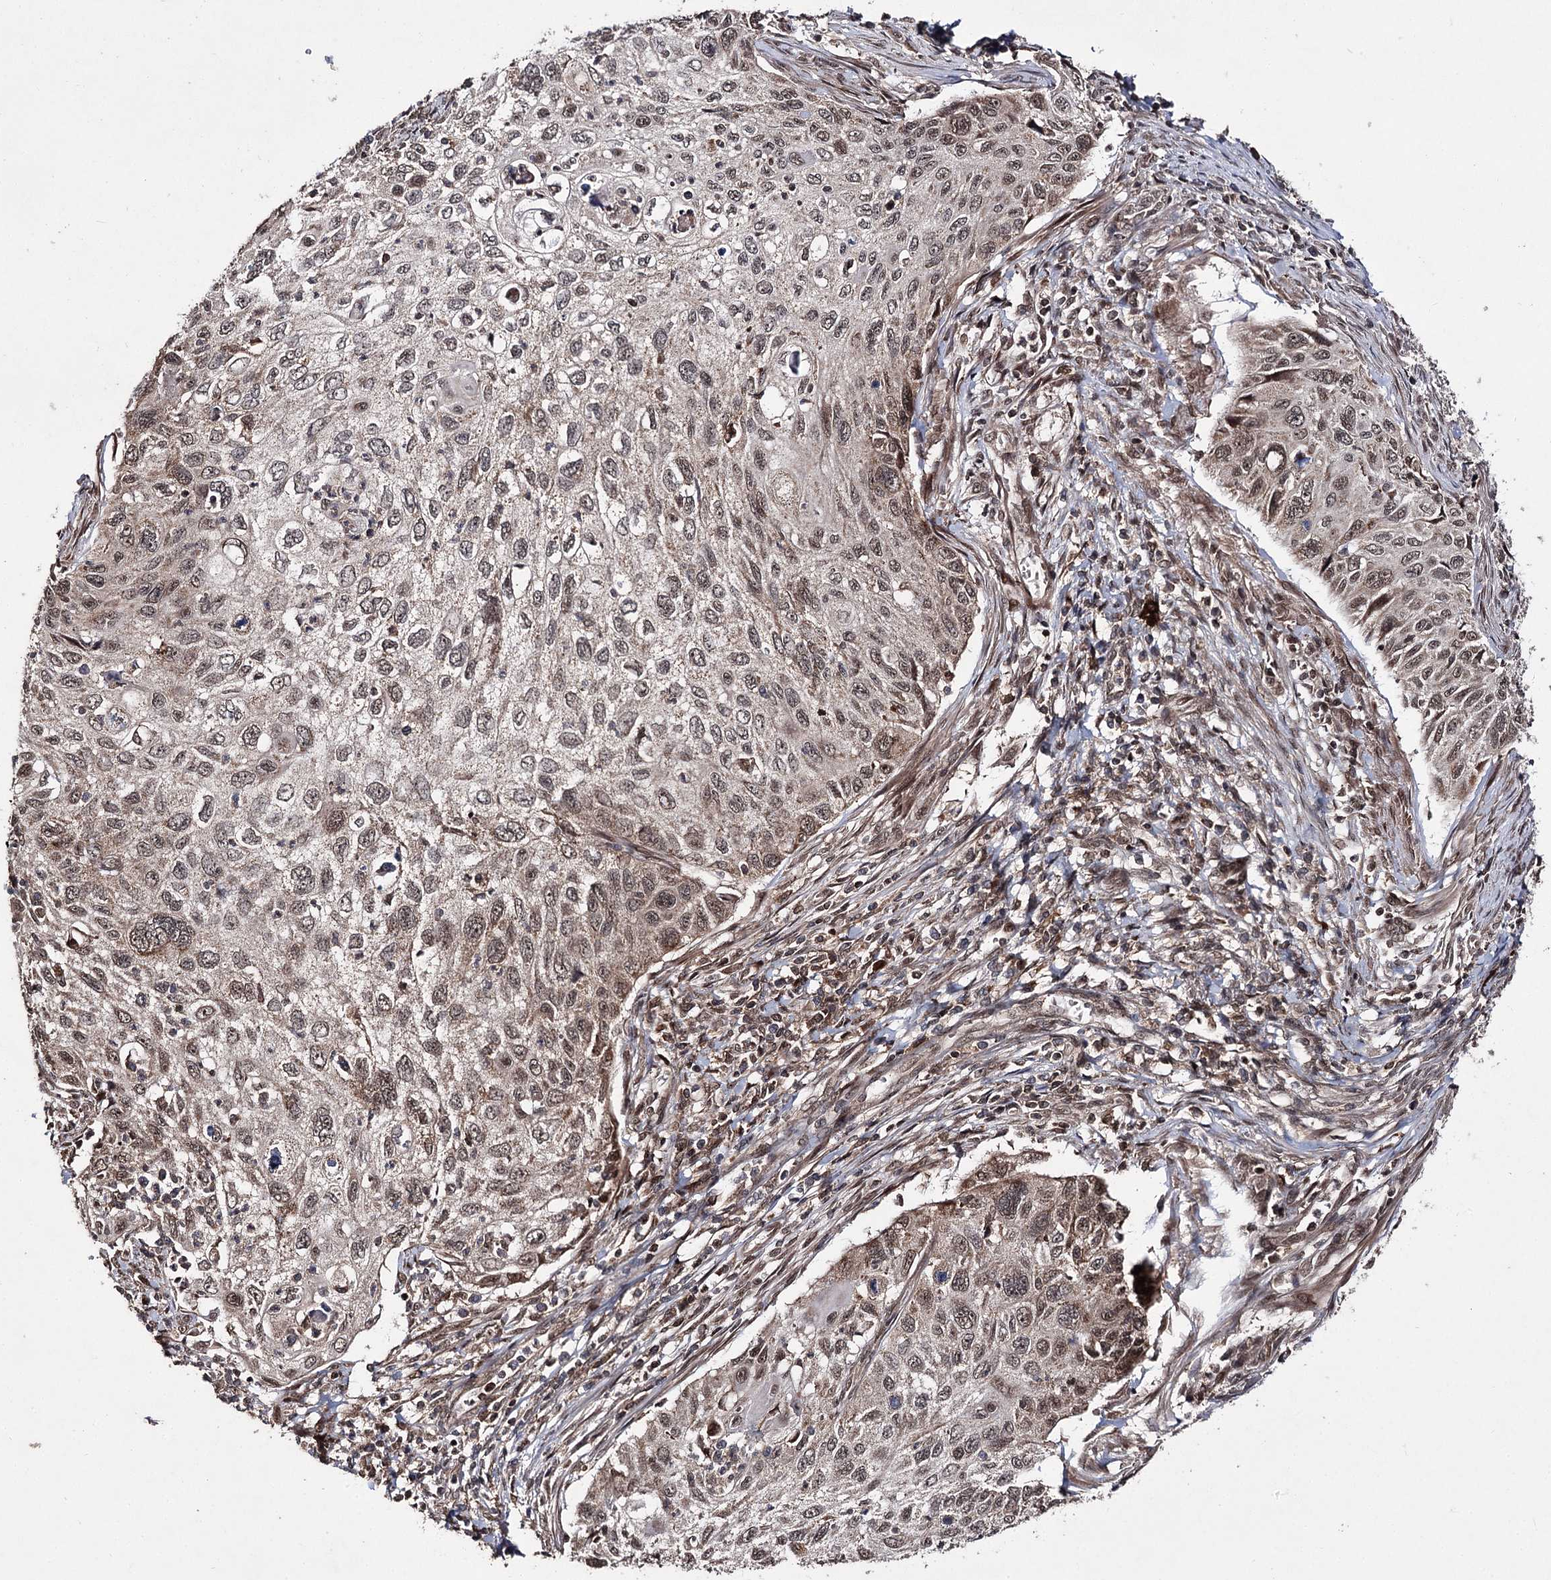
{"staining": {"intensity": "moderate", "quantity": "25%-75%", "location": "nuclear"}, "tissue": "cervical cancer", "cell_type": "Tumor cells", "image_type": "cancer", "snomed": [{"axis": "morphology", "description": "Squamous cell carcinoma, NOS"}, {"axis": "topography", "description": "Cervix"}], "caption": "Protein staining of cervical squamous cell carcinoma tissue demonstrates moderate nuclear staining in approximately 25%-75% of tumor cells. (Brightfield microscopy of DAB IHC at high magnification).", "gene": "FAM53B", "patient": {"sex": "female", "age": 70}}